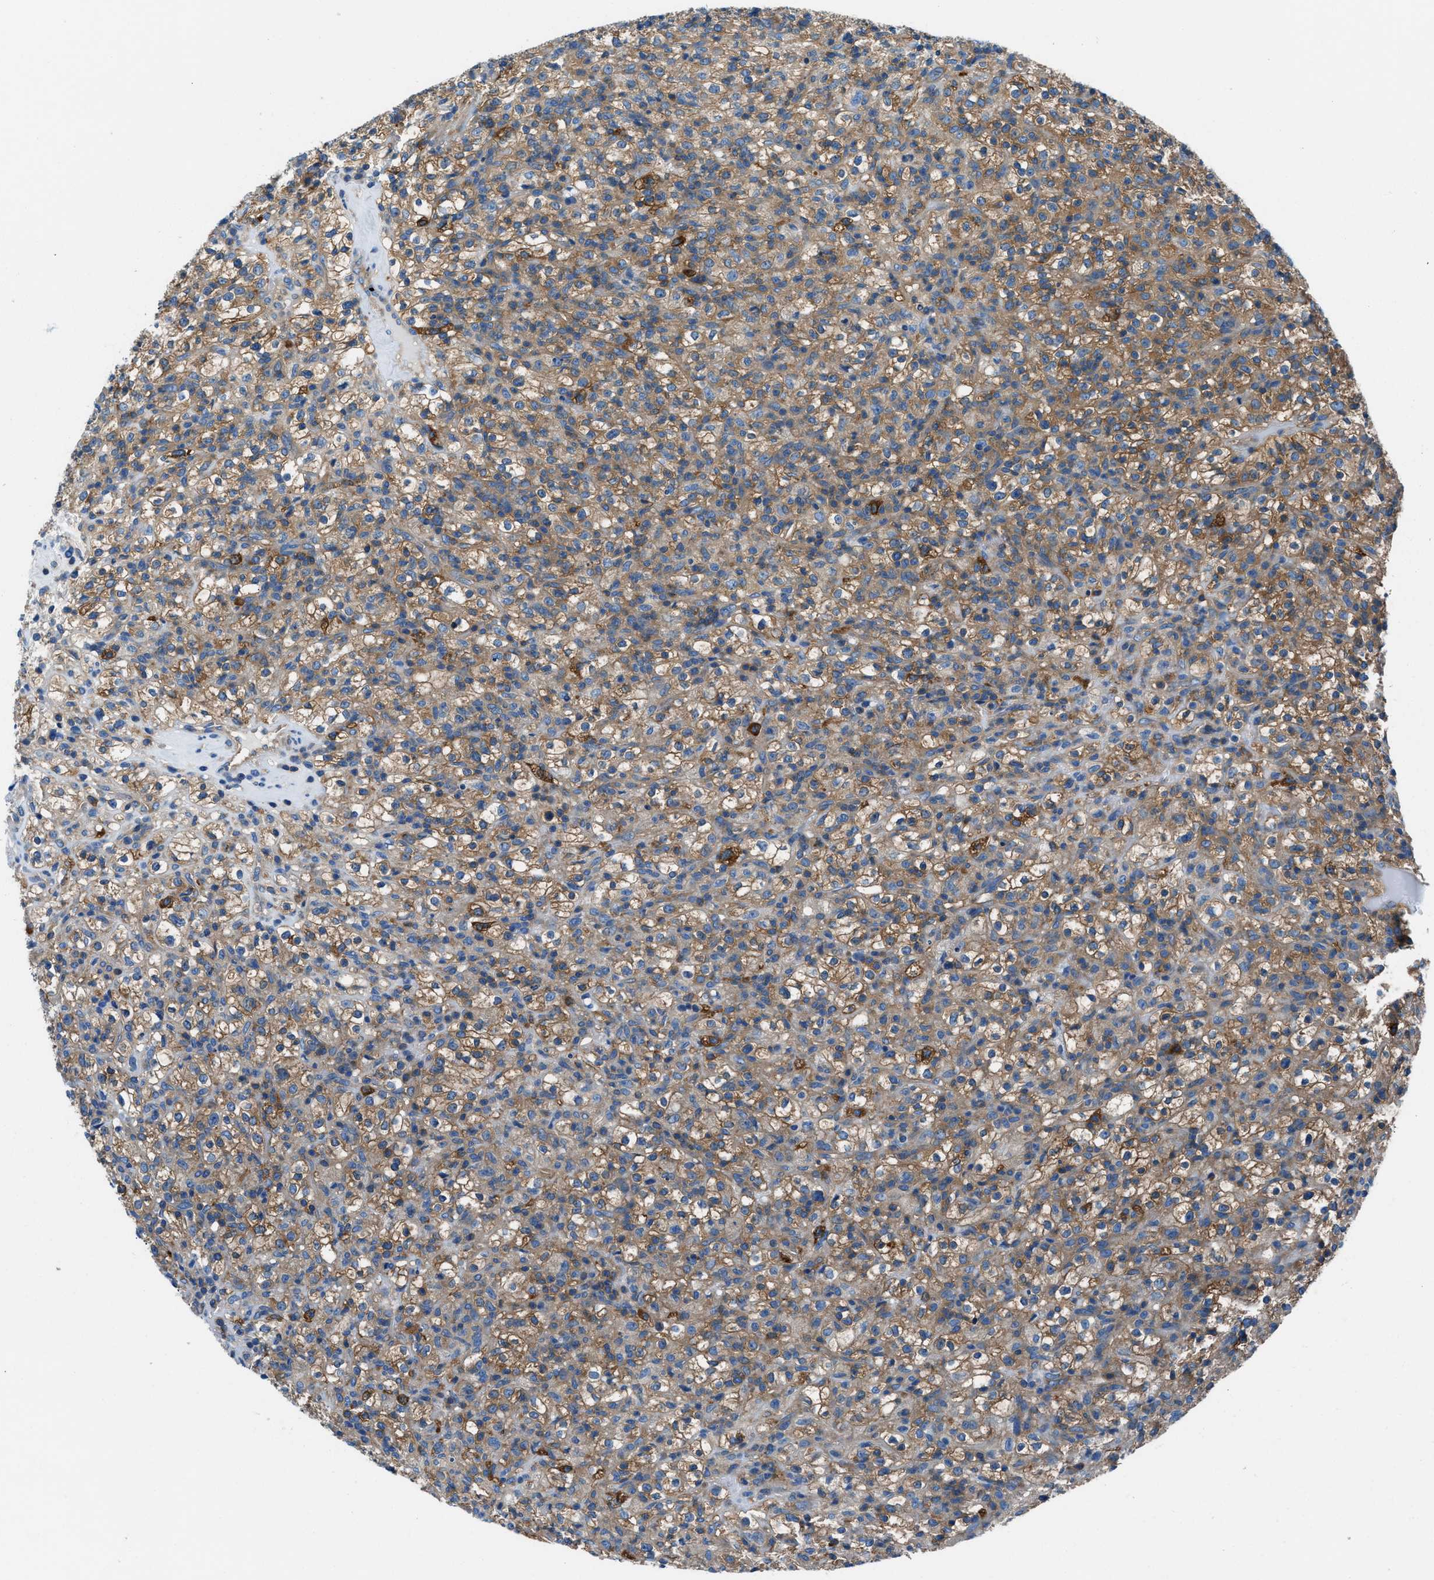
{"staining": {"intensity": "moderate", "quantity": ">75%", "location": "cytoplasmic/membranous"}, "tissue": "renal cancer", "cell_type": "Tumor cells", "image_type": "cancer", "snomed": [{"axis": "morphology", "description": "Normal tissue, NOS"}, {"axis": "morphology", "description": "Adenocarcinoma, NOS"}, {"axis": "topography", "description": "Kidney"}], "caption": "Brown immunohistochemical staining in renal cancer shows moderate cytoplasmic/membranous staining in approximately >75% of tumor cells.", "gene": "SARS1", "patient": {"sex": "female", "age": 72}}